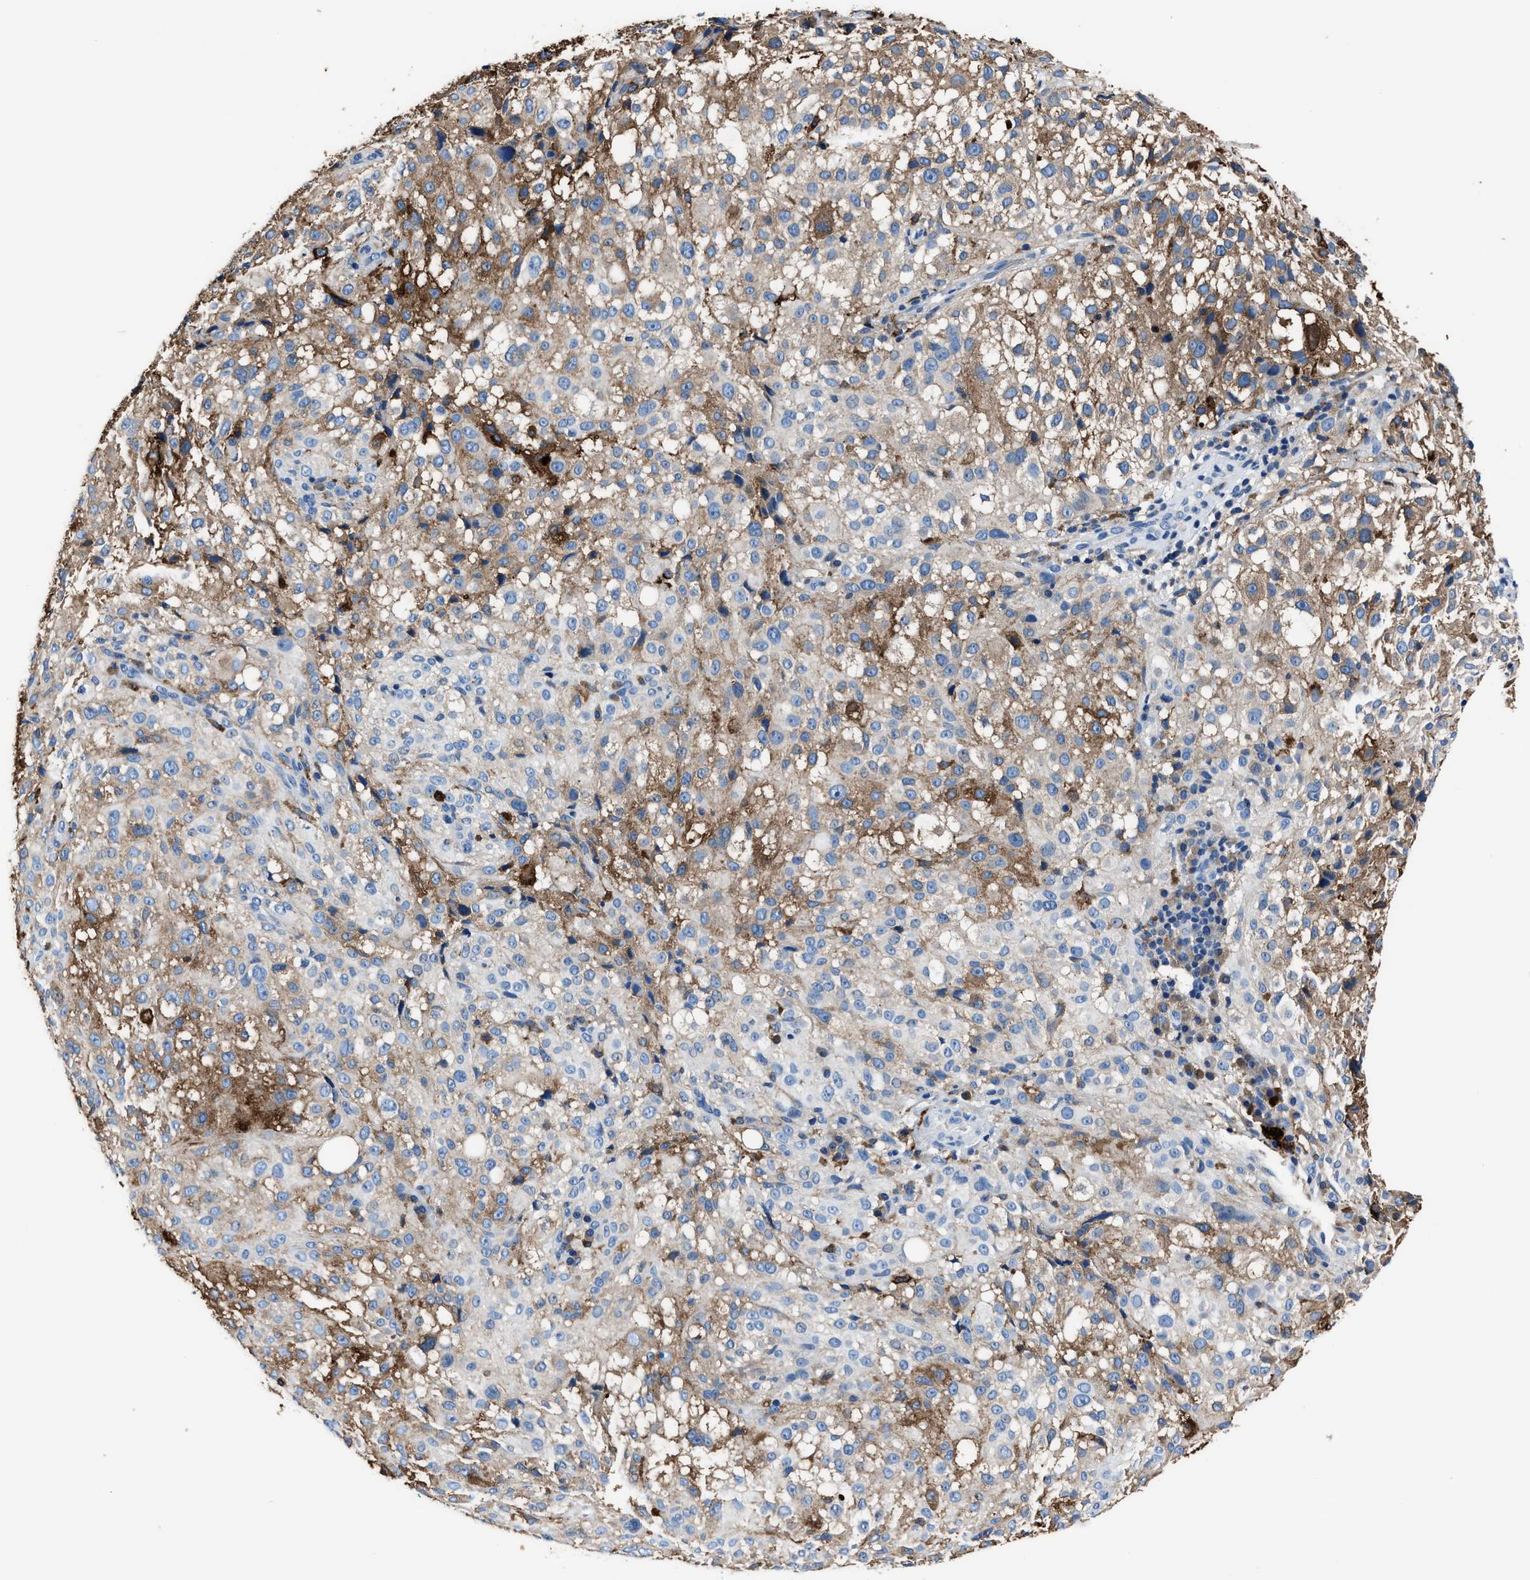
{"staining": {"intensity": "weak", "quantity": "25%-75%", "location": "cytoplasmic/membranous"}, "tissue": "melanoma", "cell_type": "Tumor cells", "image_type": "cancer", "snomed": [{"axis": "morphology", "description": "Necrosis, NOS"}, {"axis": "morphology", "description": "Malignant melanoma, NOS"}, {"axis": "topography", "description": "Skin"}], "caption": "A brown stain shows weak cytoplasmic/membranous staining of a protein in malignant melanoma tumor cells. Immunohistochemistry (ihc) stains the protein of interest in brown and the nuclei are stained blue.", "gene": "FTL", "patient": {"sex": "female", "age": 87}}